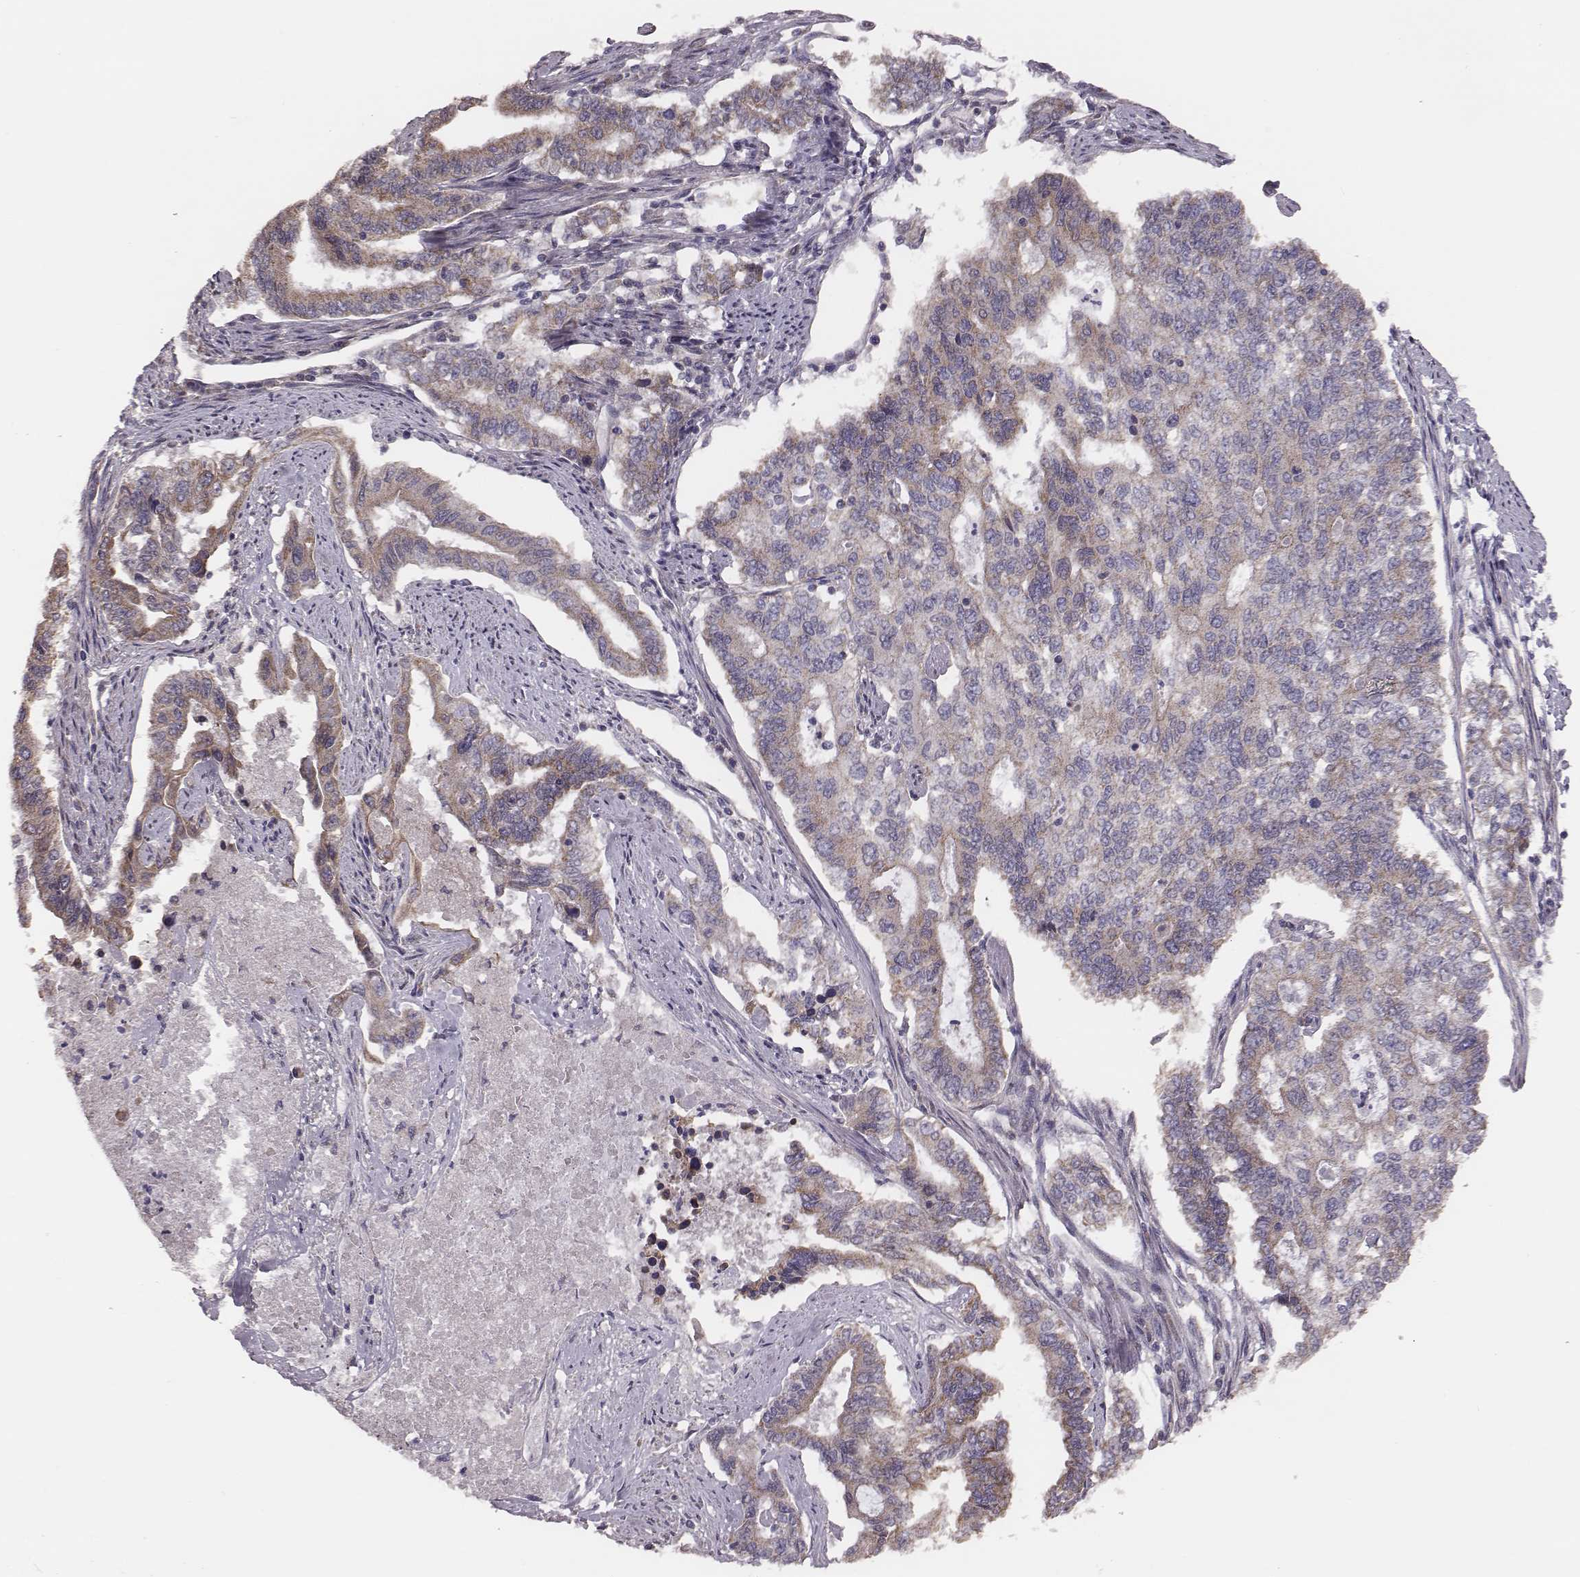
{"staining": {"intensity": "weak", "quantity": "25%-75%", "location": "cytoplasmic/membranous"}, "tissue": "endometrial cancer", "cell_type": "Tumor cells", "image_type": "cancer", "snomed": [{"axis": "morphology", "description": "Adenocarcinoma, NOS"}, {"axis": "topography", "description": "Uterus"}], "caption": "Immunohistochemical staining of human endometrial adenocarcinoma demonstrates weak cytoplasmic/membranous protein staining in approximately 25%-75% of tumor cells.", "gene": "HAVCR1", "patient": {"sex": "female", "age": 59}}